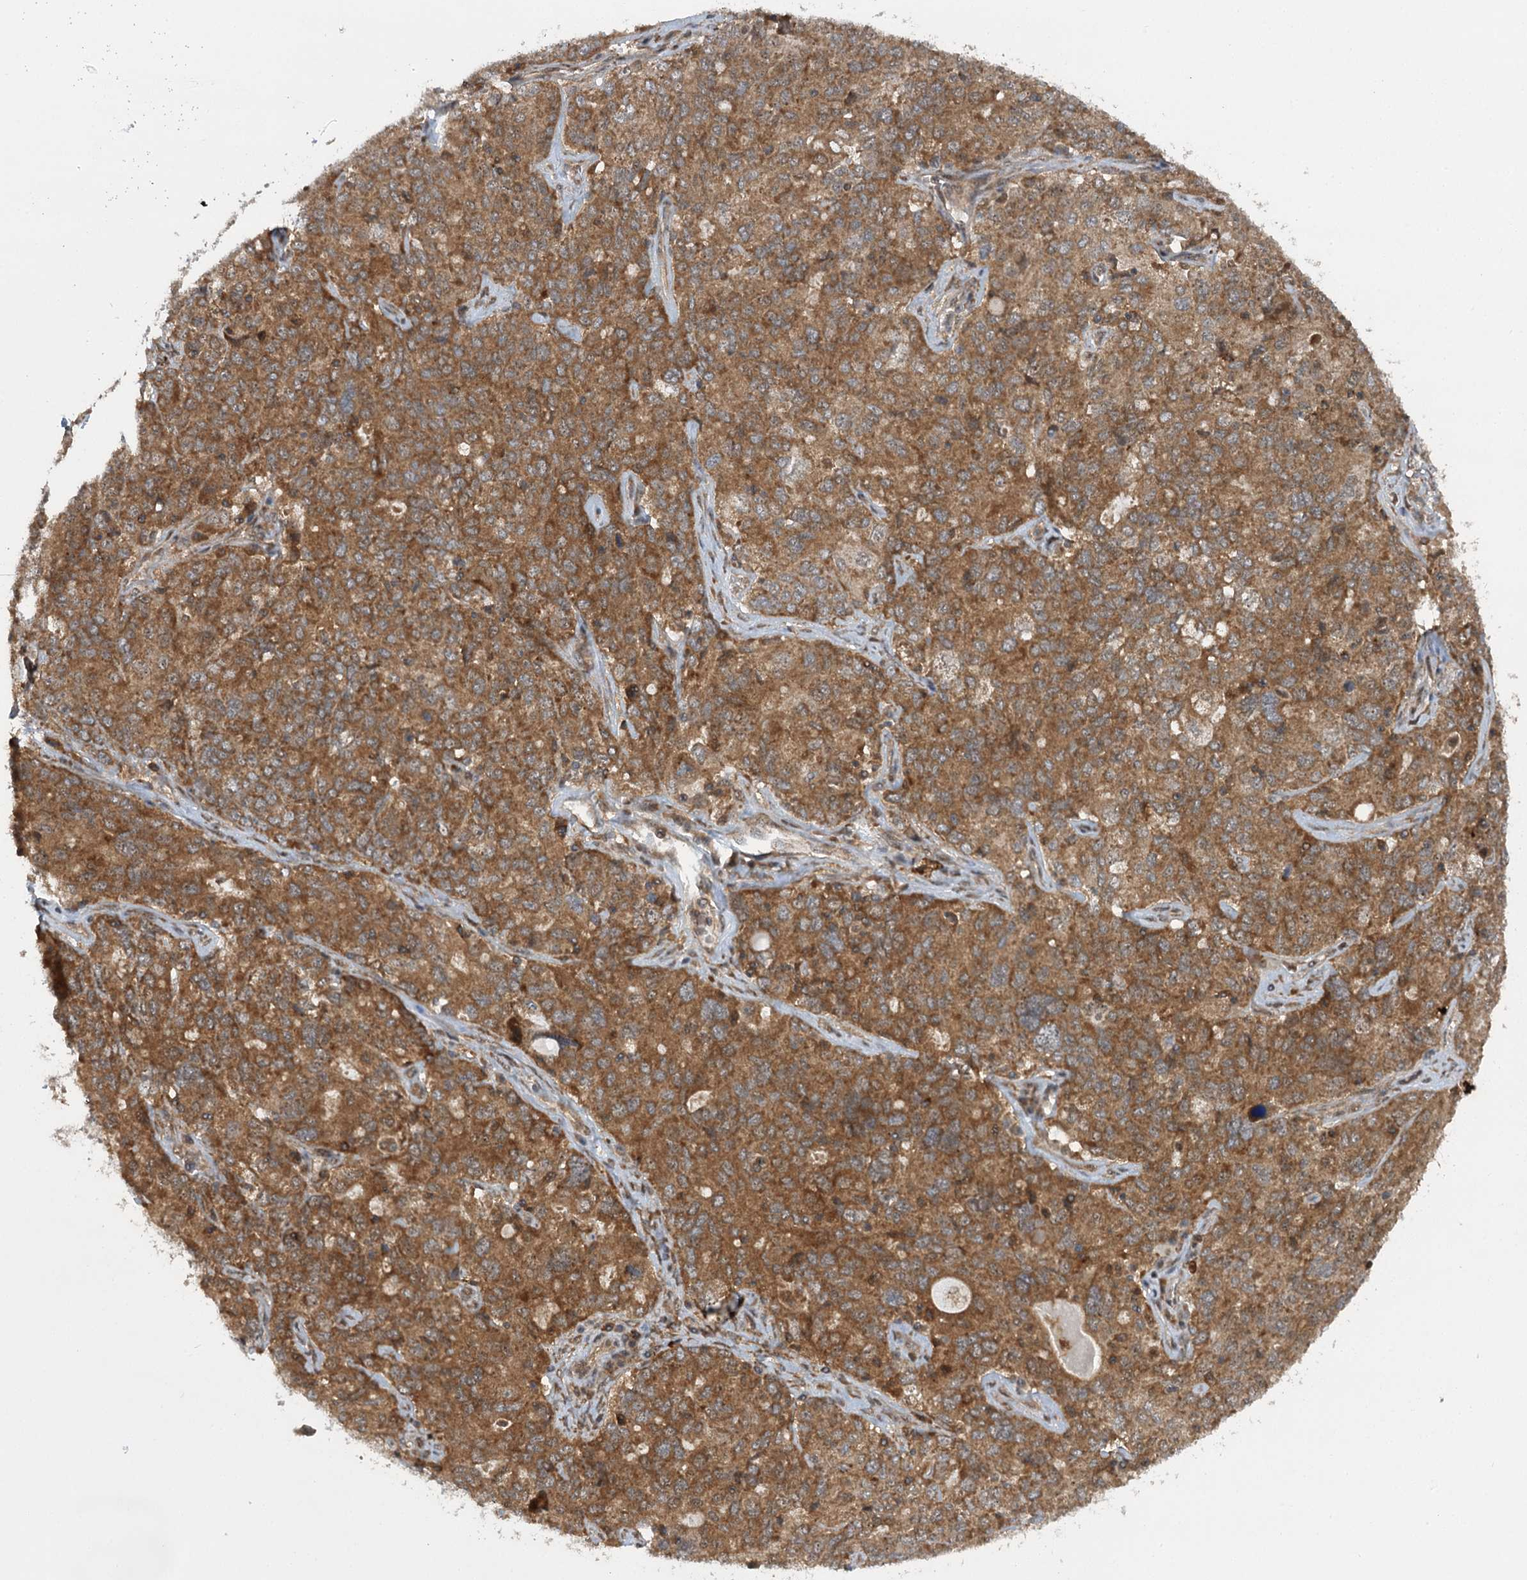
{"staining": {"intensity": "moderate", "quantity": ">75%", "location": "cytoplasmic/membranous"}, "tissue": "ovarian cancer", "cell_type": "Tumor cells", "image_type": "cancer", "snomed": [{"axis": "morphology", "description": "Carcinoma, endometroid"}, {"axis": "topography", "description": "Ovary"}], "caption": "DAB (3,3'-diaminobenzidine) immunohistochemical staining of ovarian cancer (endometroid carcinoma) shows moderate cytoplasmic/membranous protein staining in approximately >75% of tumor cells.", "gene": "C12orf4", "patient": {"sex": "female", "age": 62}}